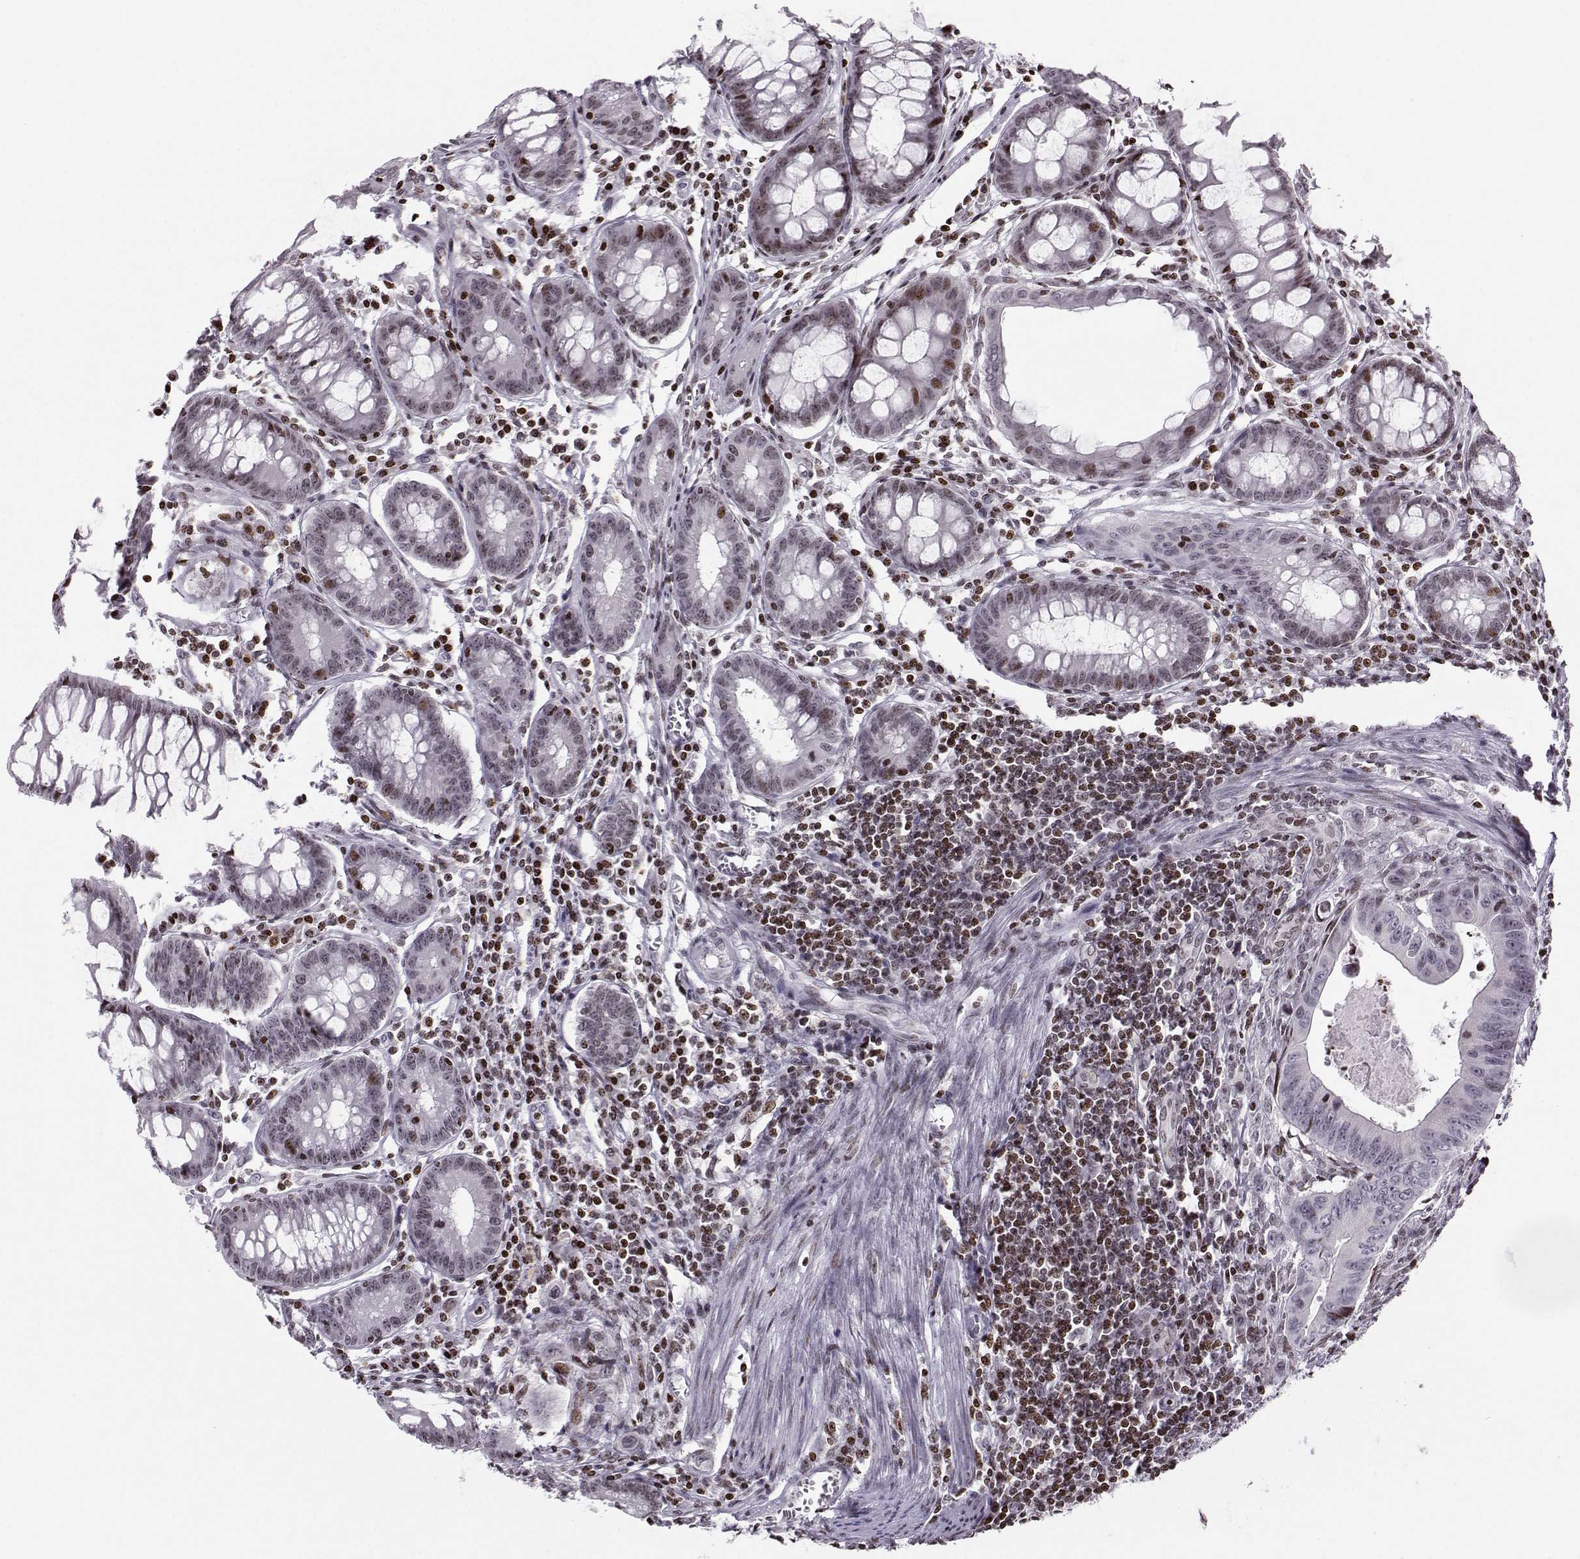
{"staining": {"intensity": "moderate", "quantity": "<25%", "location": "nuclear"}, "tissue": "colorectal cancer", "cell_type": "Tumor cells", "image_type": "cancer", "snomed": [{"axis": "morphology", "description": "Adenocarcinoma, NOS"}, {"axis": "topography", "description": "Colon"}], "caption": "Protein expression analysis of colorectal cancer reveals moderate nuclear staining in about <25% of tumor cells.", "gene": "ZNF19", "patient": {"sex": "female", "age": 87}}